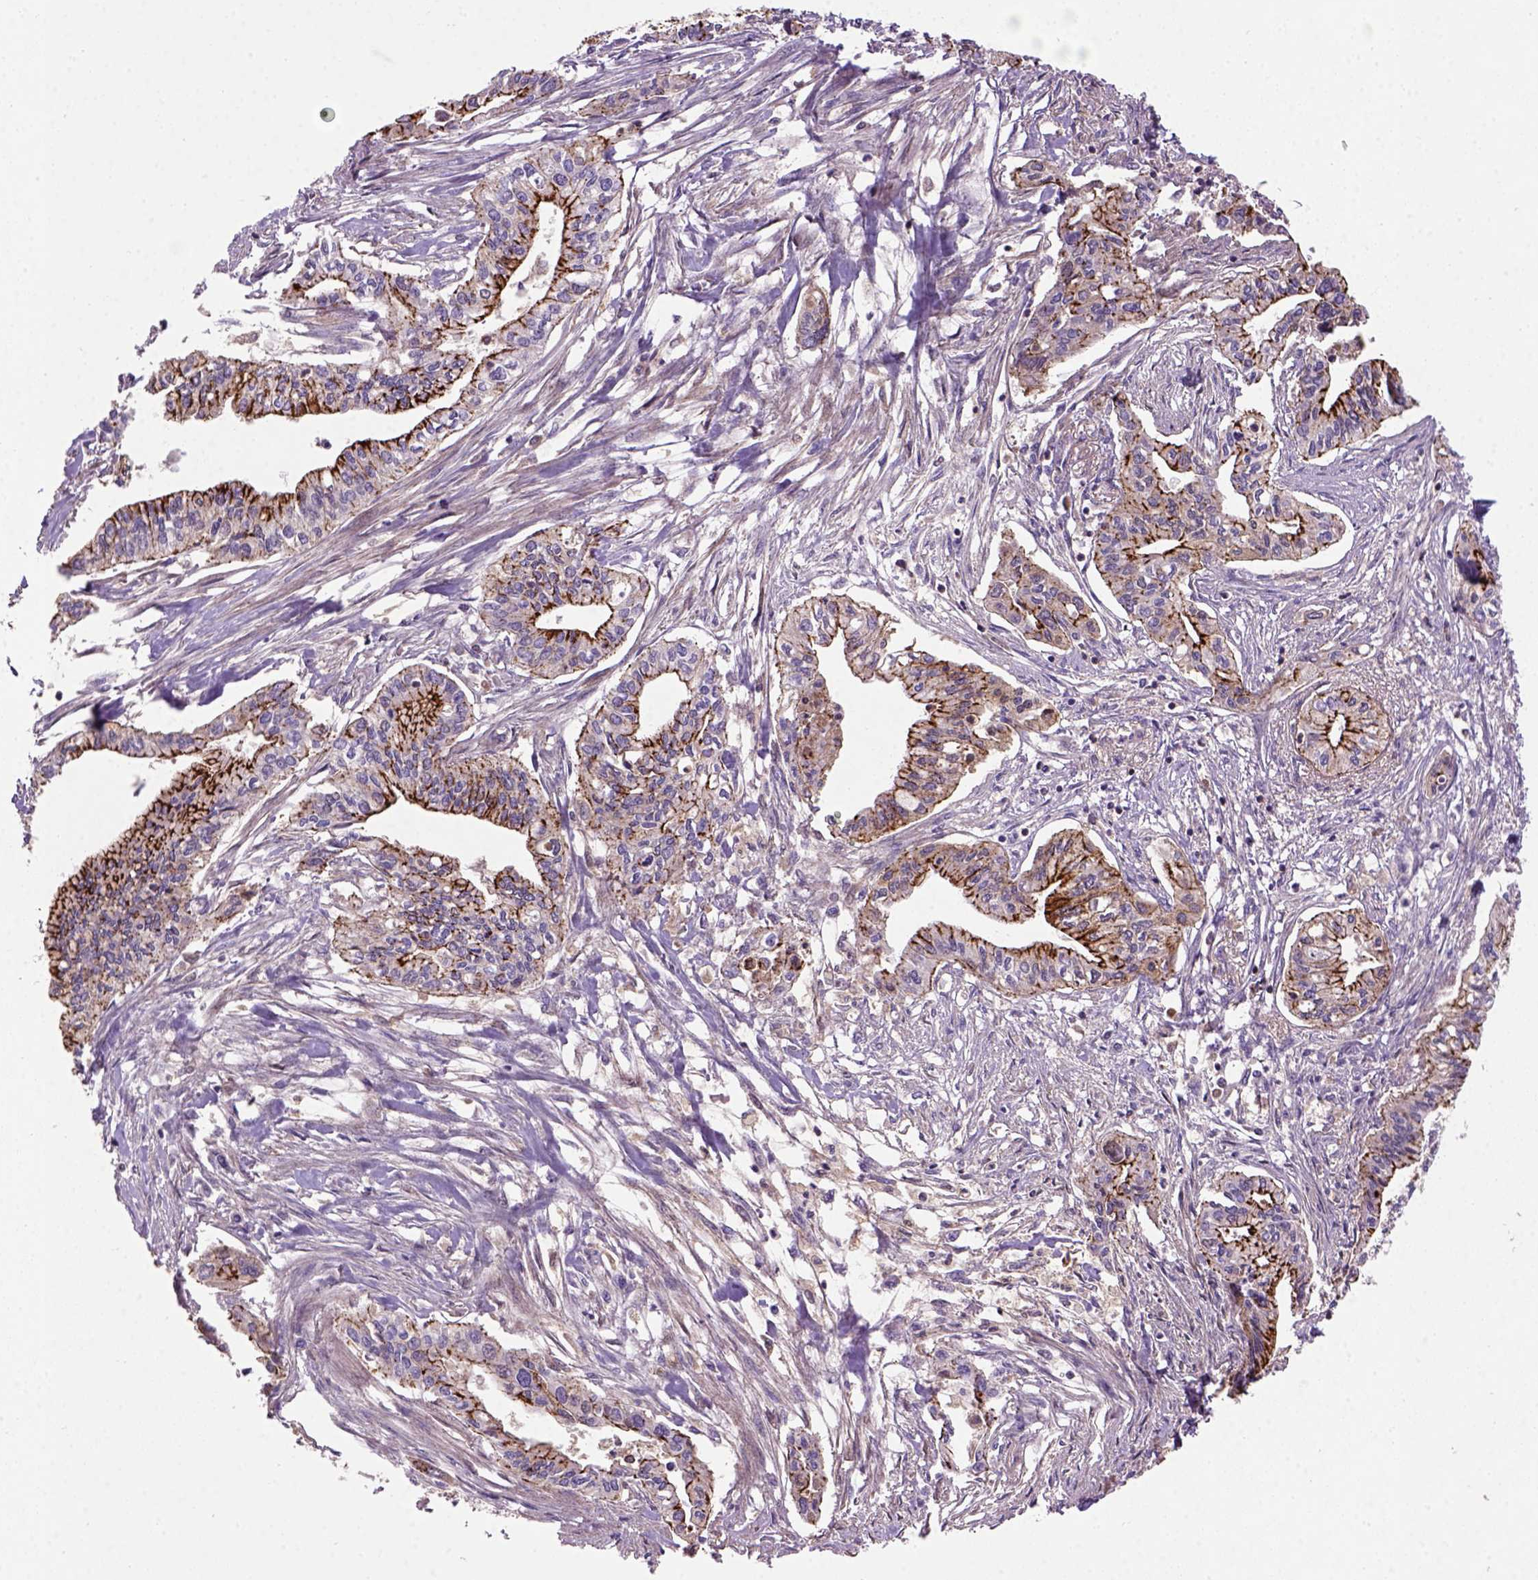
{"staining": {"intensity": "strong", "quantity": ">75%", "location": "cytoplasmic/membranous"}, "tissue": "pancreatic cancer", "cell_type": "Tumor cells", "image_type": "cancer", "snomed": [{"axis": "morphology", "description": "Adenocarcinoma, NOS"}, {"axis": "topography", "description": "Pancreas"}], "caption": "IHC micrograph of neoplastic tissue: pancreatic cancer (adenocarcinoma) stained using immunohistochemistry (IHC) displays high levels of strong protein expression localized specifically in the cytoplasmic/membranous of tumor cells, appearing as a cytoplasmic/membranous brown color.", "gene": "CDH1", "patient": {"sex": "male", "age": 60}}